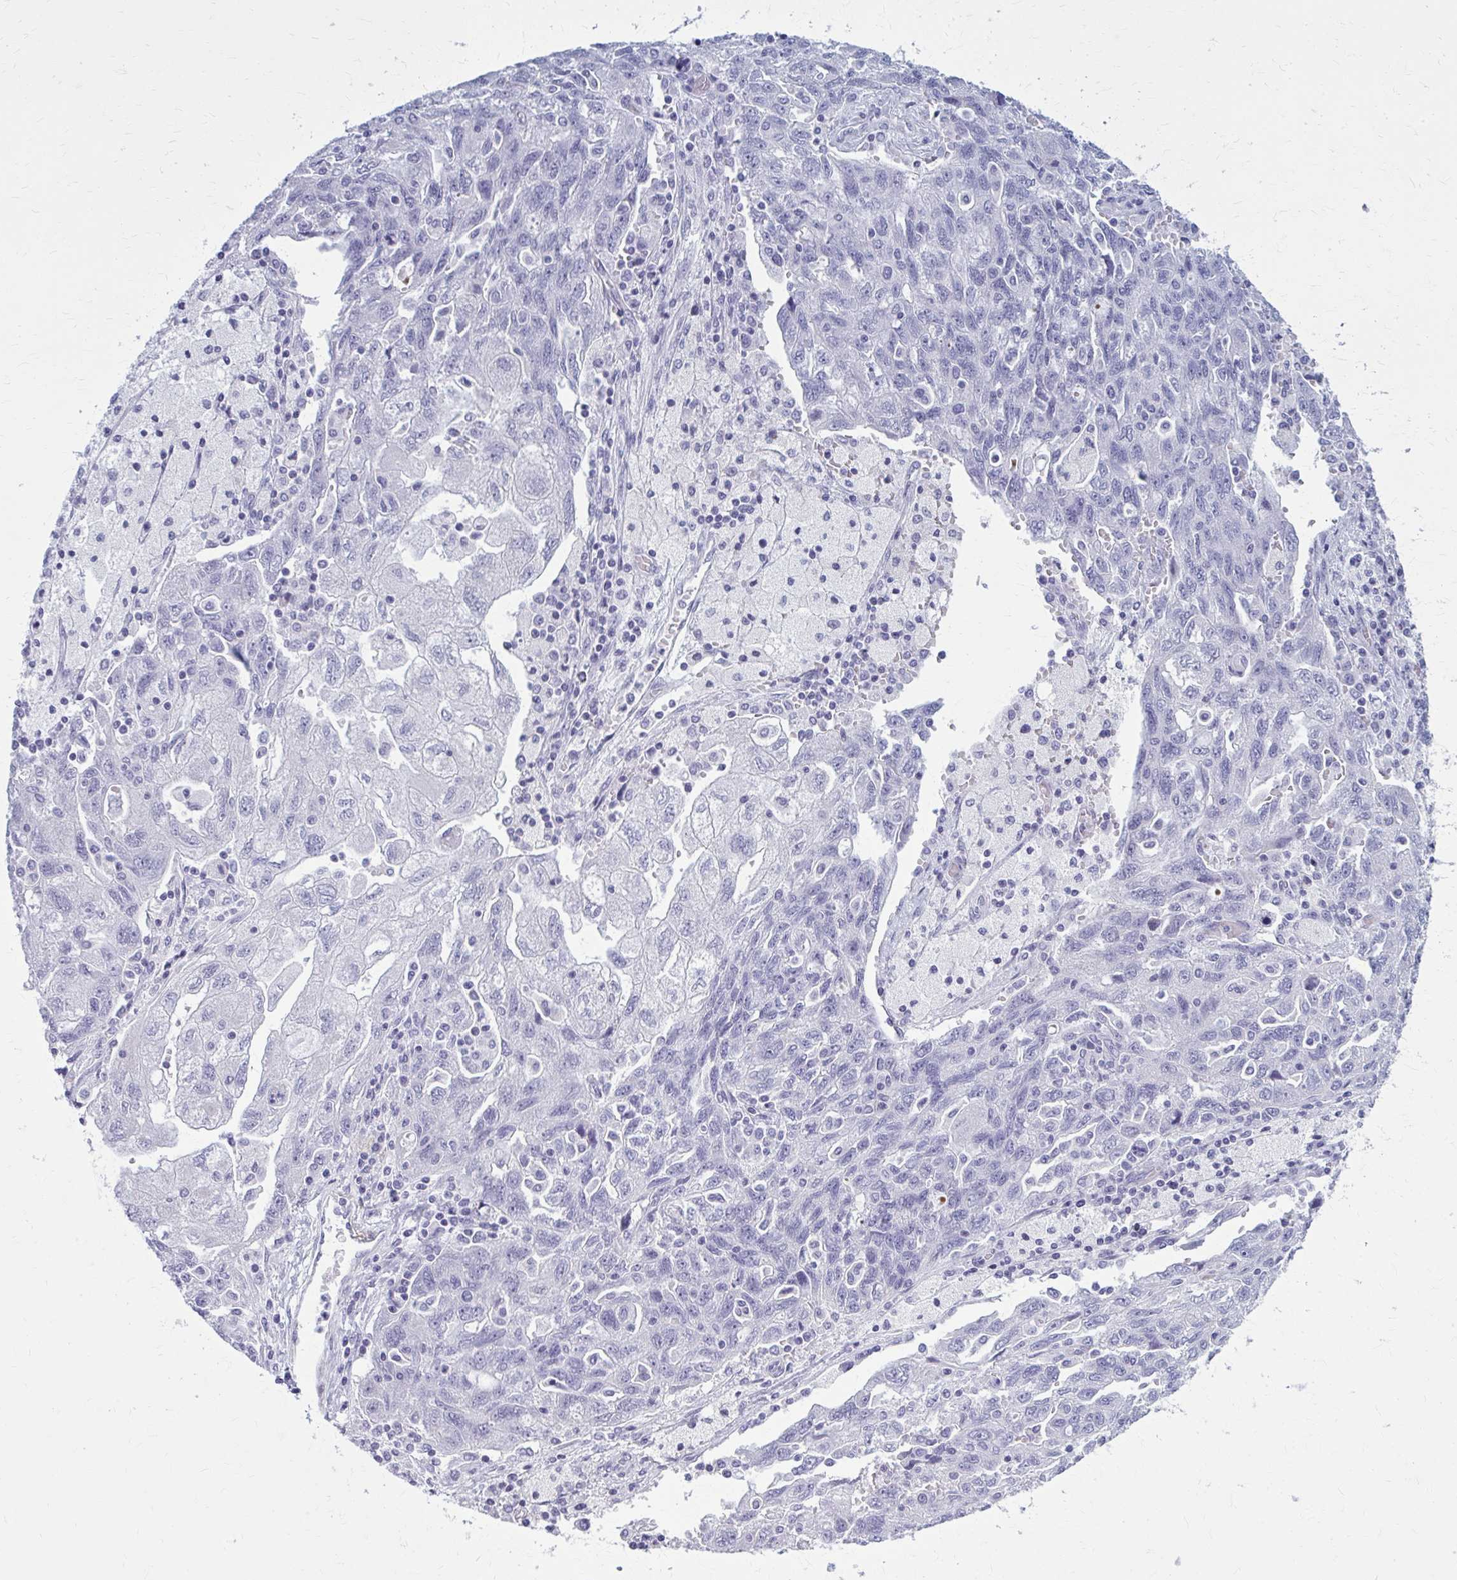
{"staining": {"intensity": "negative", "quantity": "none", "location": "none"}, "tissue": "ovarian cancer", "cell_type": "Tumor cells", "image_type": "cancer", "snomed": [{"axis": "morphology", "description": "Carcinoma, NOS"}, {"axis": "morphology", "description": "Cystadenocarcinoma, serous, NOS"}, {"axis": "topography", "description": "Ovary"}], "caption": "This is an immunohistochemistry (IHC) micrograph of ovarian cancer. There is no positivity in tumor cells.", "gene": "CASQ2", "patient": {"sex": "female", "age": 69}}